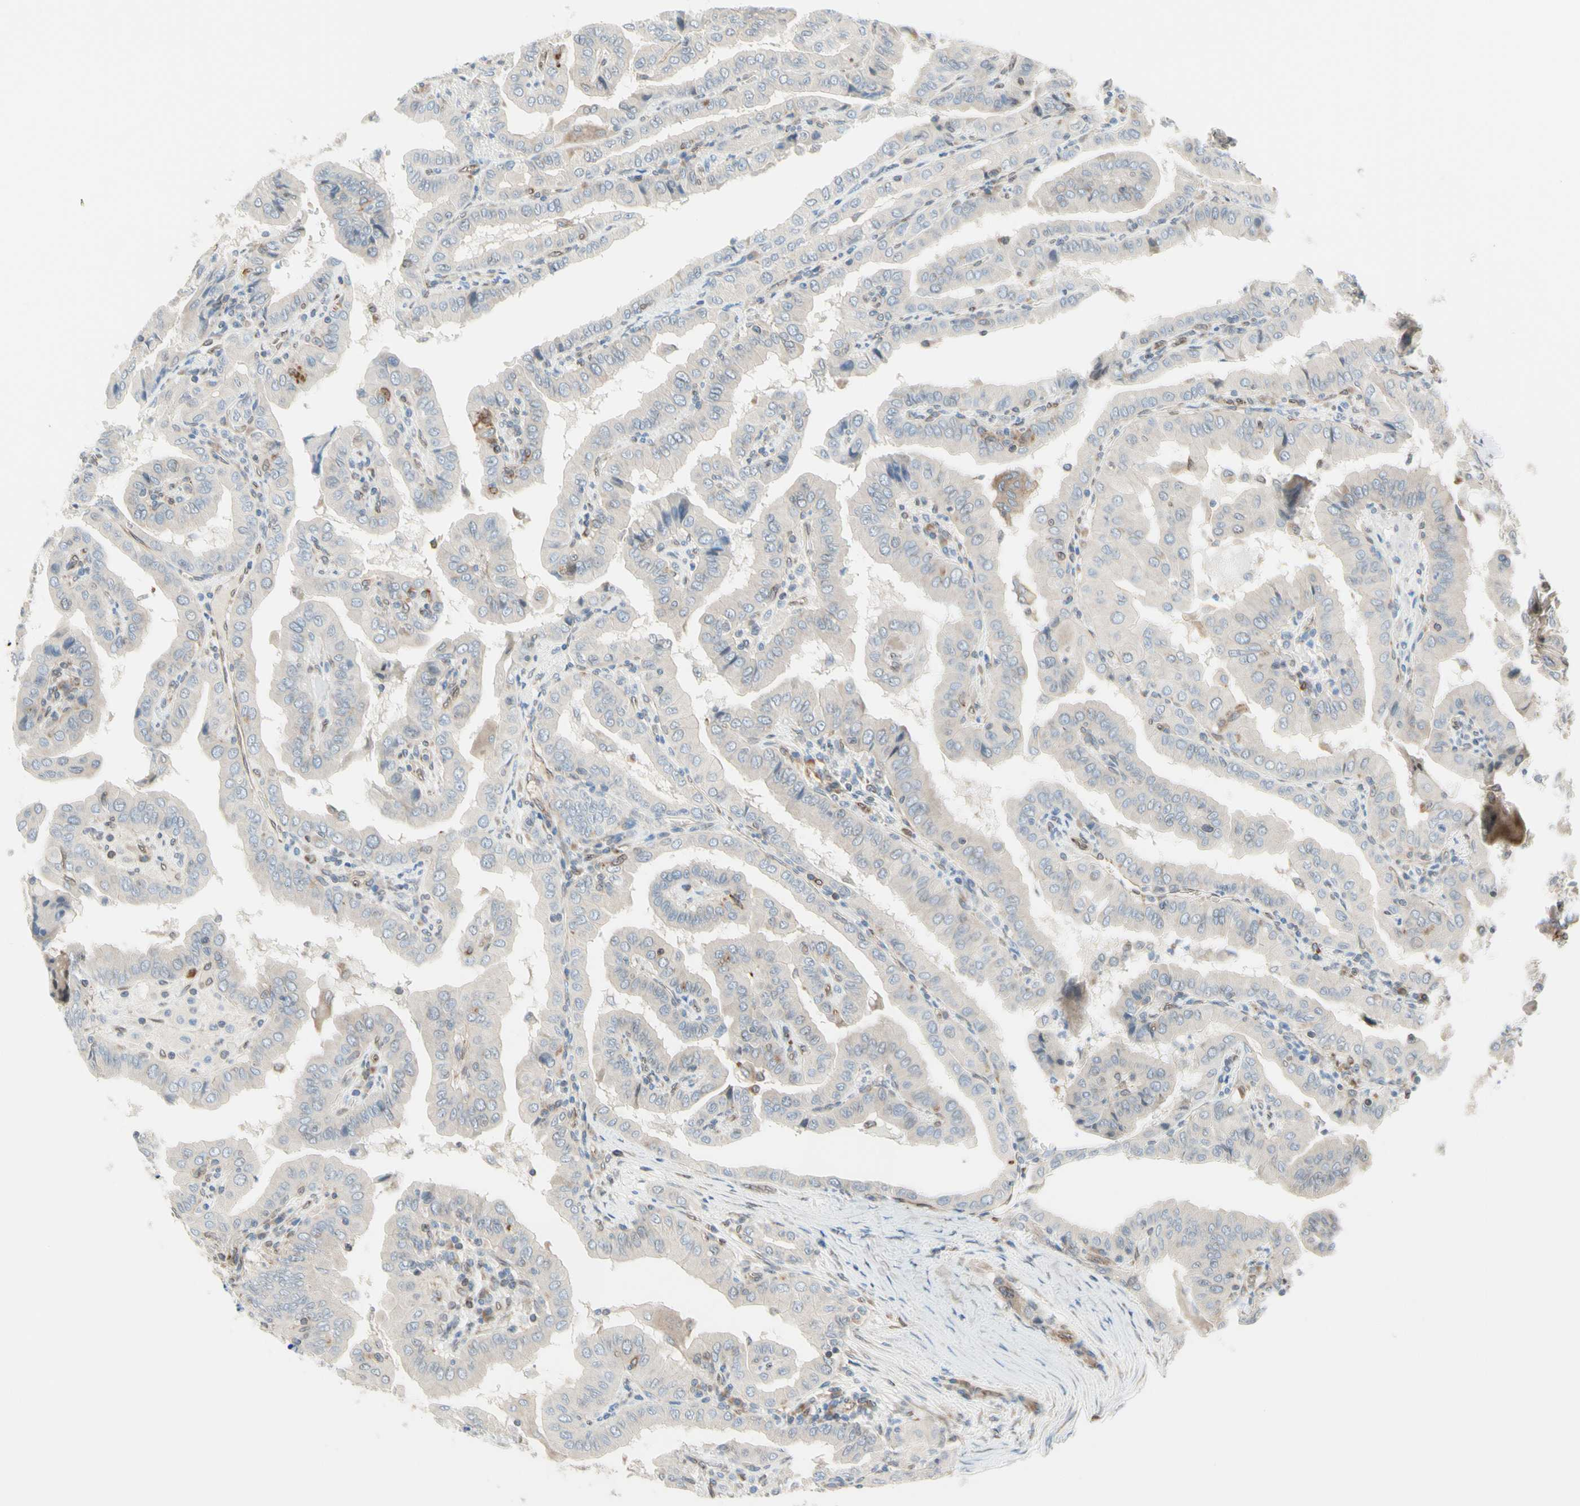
{"staining": {"intensity": "weak", "quantity": ">75%", "location": "cytoplasmic/membranous"}, "tissue": "thyroid cancer", "cell_type": "Tumor cells", "image_type": "cancer", "snomed": [{"axis": "morphology", "description": "Papillary adenocarcinoma, NOS"}, {"axis": "topography", "description": "Thyroid gland"}], "caption": "IHC image of neoplastic tissue: thyroid cancer (papillary adenocarcinoma) stained using immunohistochemistry exhibits low levels of weak protein expression localized specifically in the cytoplasmic/membranous of tumor cells, appearing as a cytoplasmic/membranous brown color.", "gene": "TRAF2", "patient": {"sex": "male", "age": 33}}